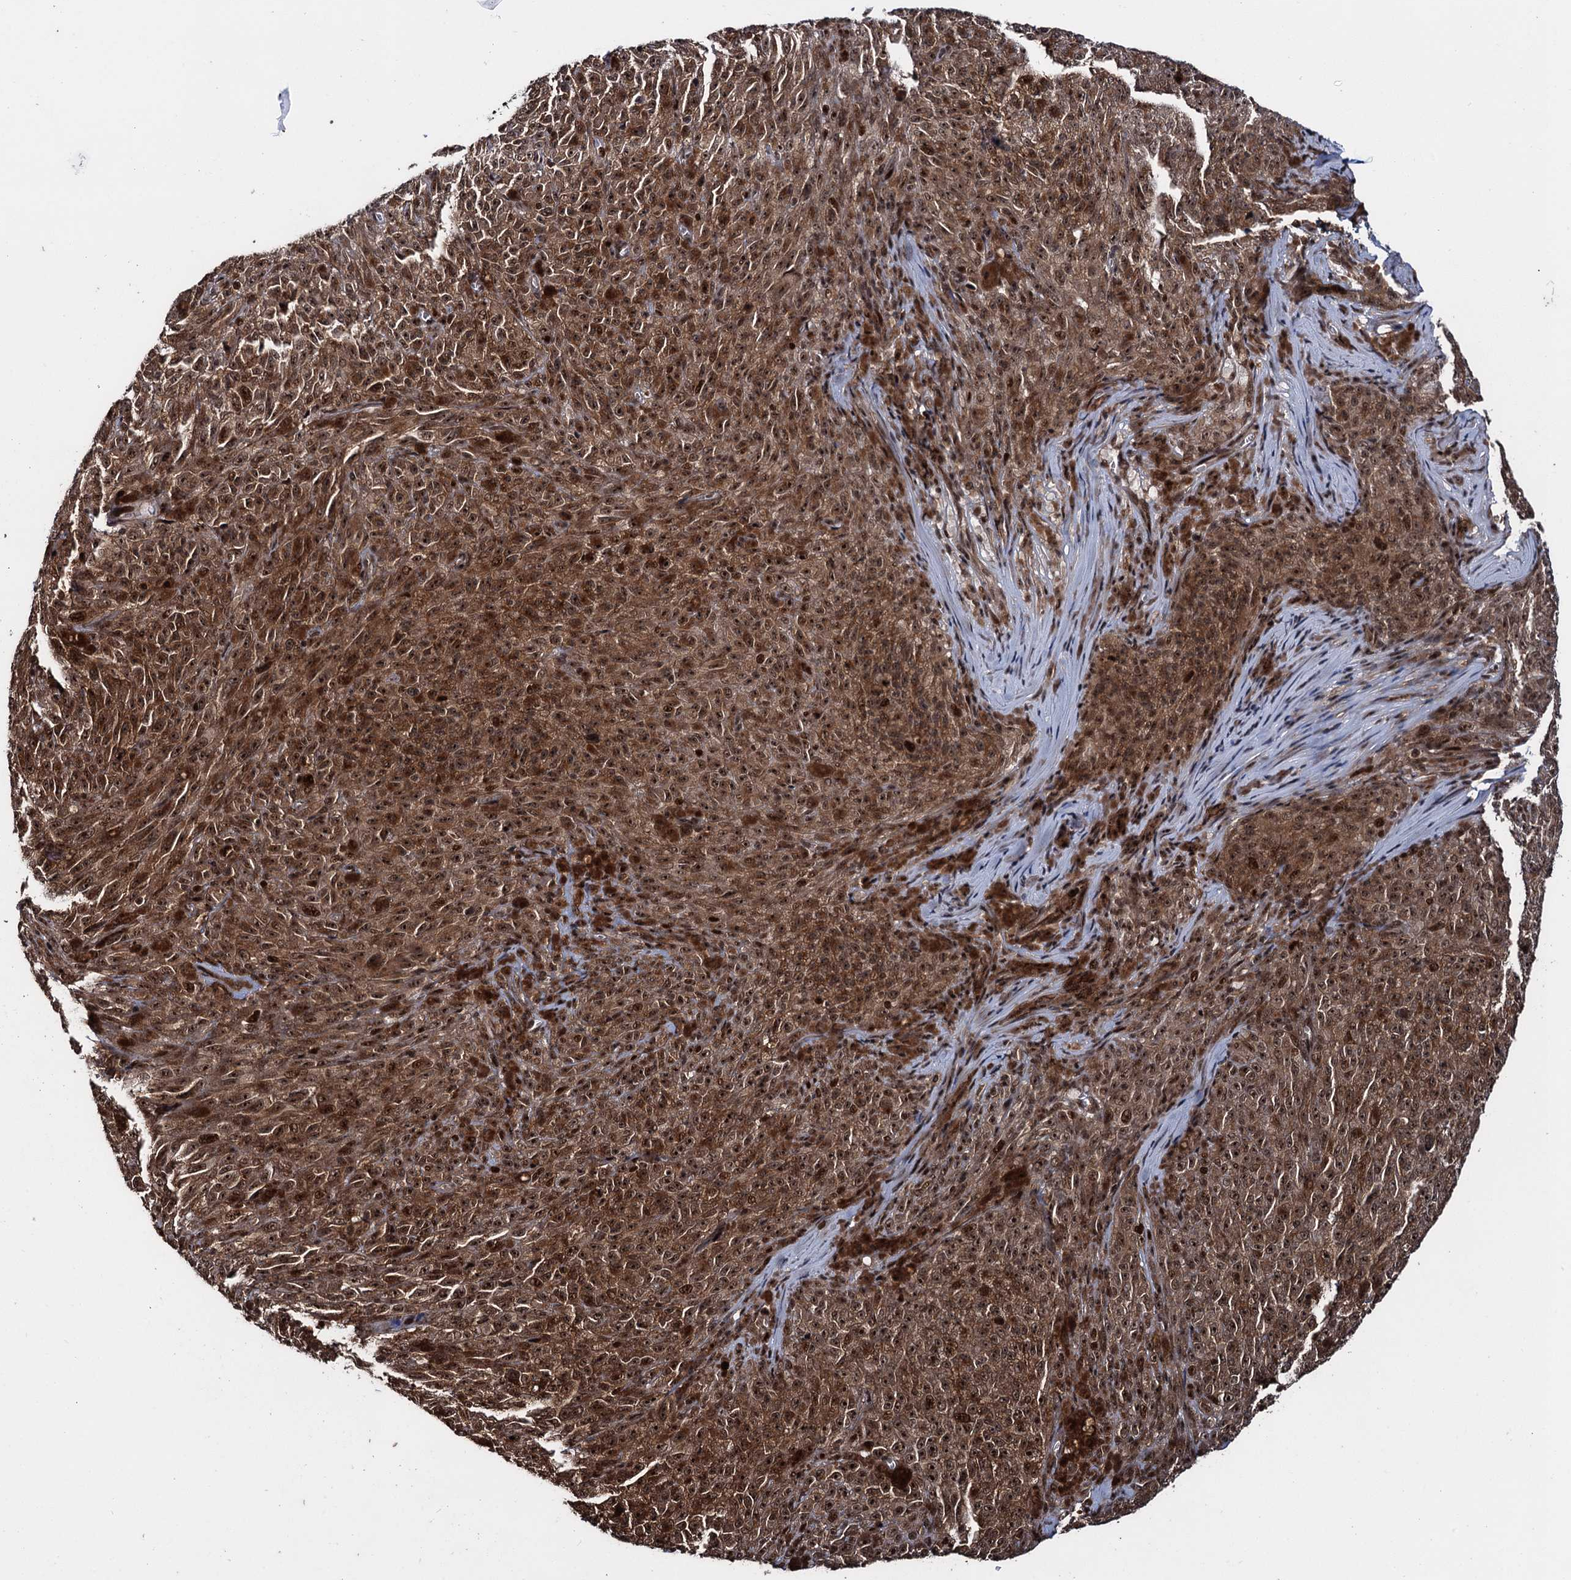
{"staining": {"intensity": "moderate", "quantity": ">75%", "location": "cytoplasmic/membranous,nuclear"}, "tissue": "melanoma", "cell_type": "Tumor cells", "image_type": "cancer", "snomed": [{"axis": "morphology", "description": "Malignant melanoma, NOS"}, {"axis": "topography", "description": "Skin"}], "caption": "A histopathology image of melanoma stained for a protein reveals moderate cytoplasmic/membranous and nuclear brown staining in tumor cells.", "gene": "ZNF169", "patient": {"sex": "female", "age": 82}}